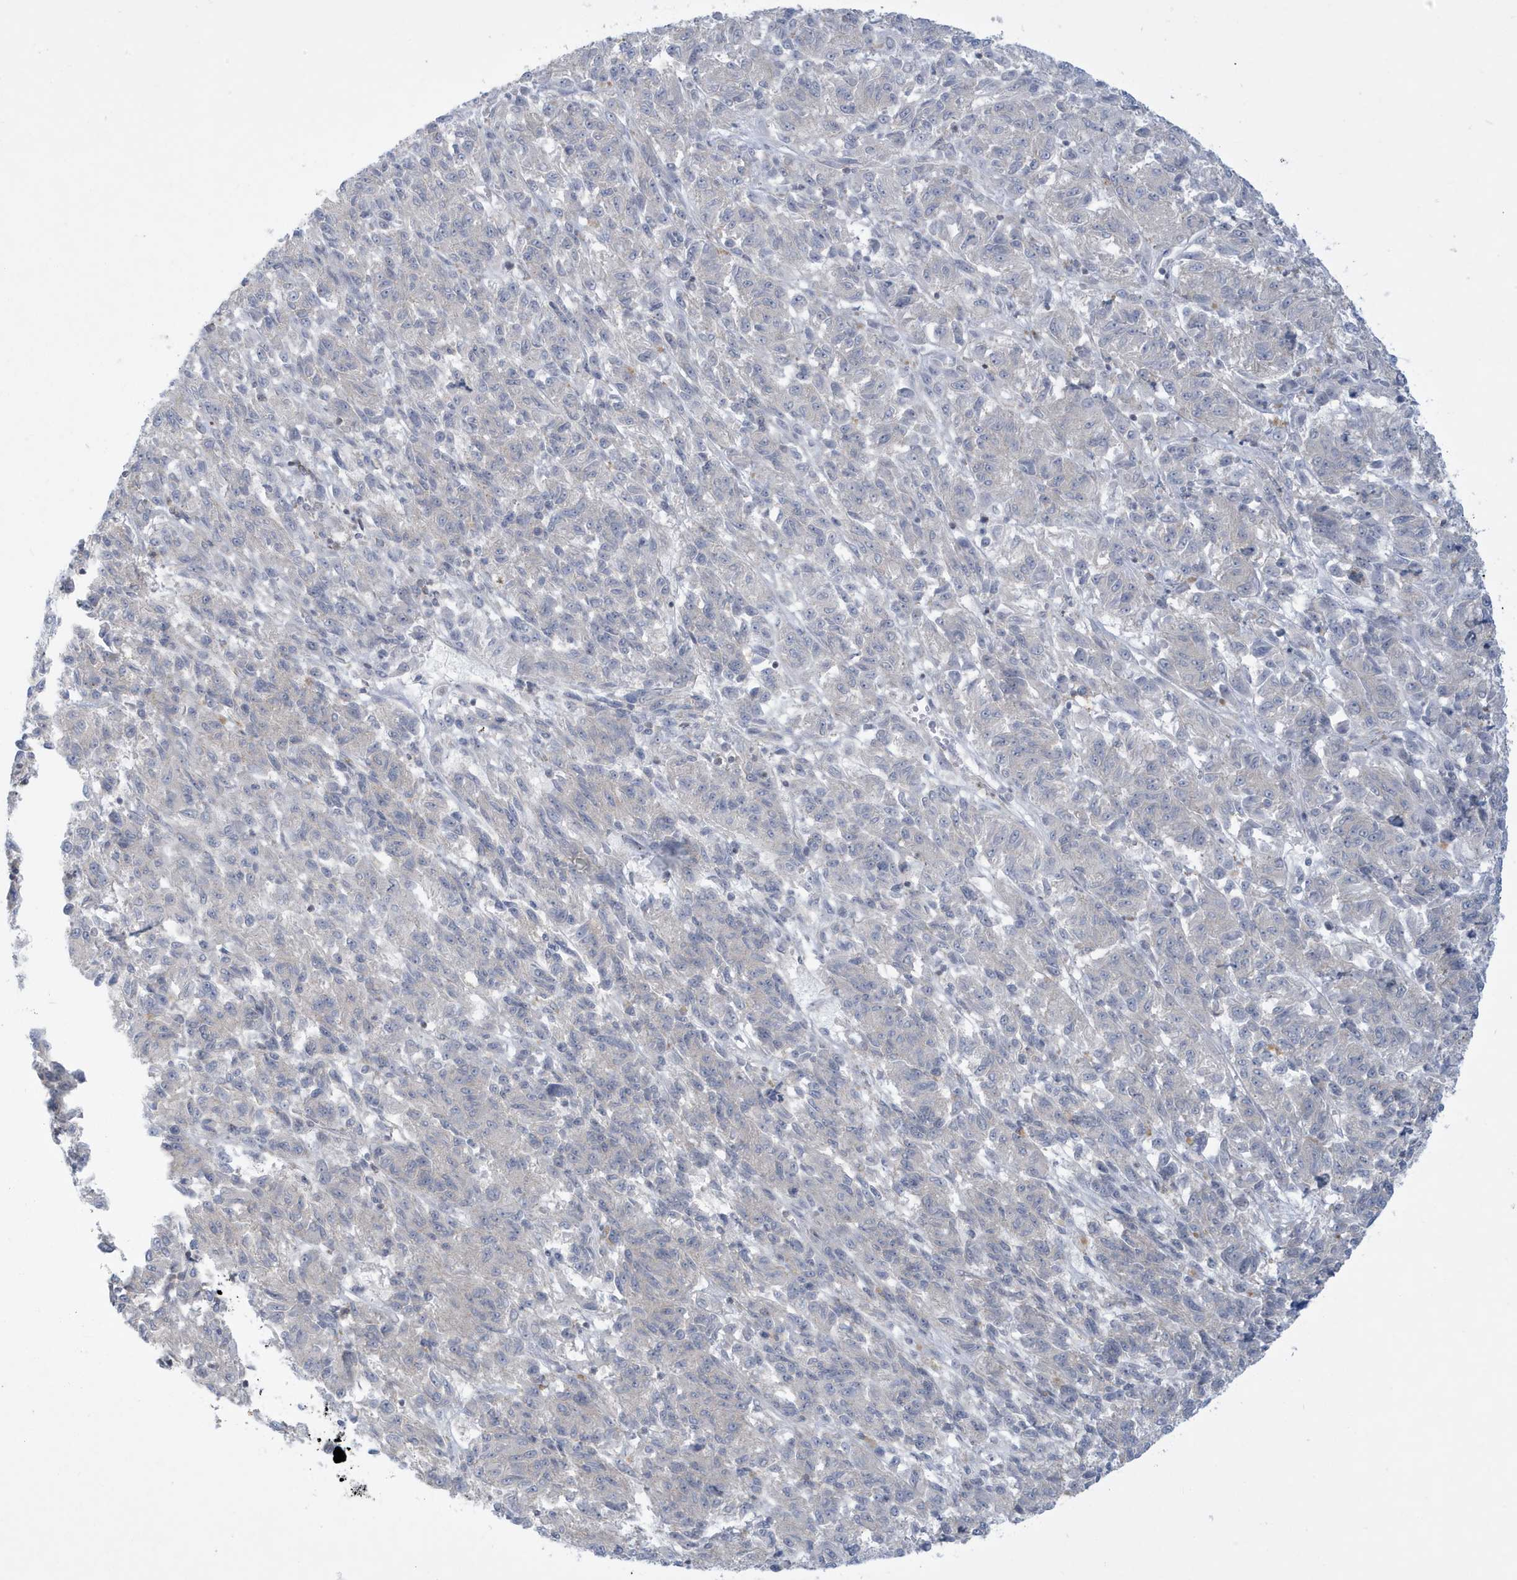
{"staining": {"intensity": "negative", "quantity": "none", "location": "none"}, "tissue": "melanoma", "cell_type": "Tumor cells", "image_type": "cancer", "snomed": [{"axis": "morphology", "description": "Malignant melanoma, Metastatic site"}, {"axis": "topography", "description": "Lung"}], "caption": "There is no significant staining in tumor cells of melanoma.", "gene": "SLAMF9", "patient": {"sex": "male", "age": 64}}